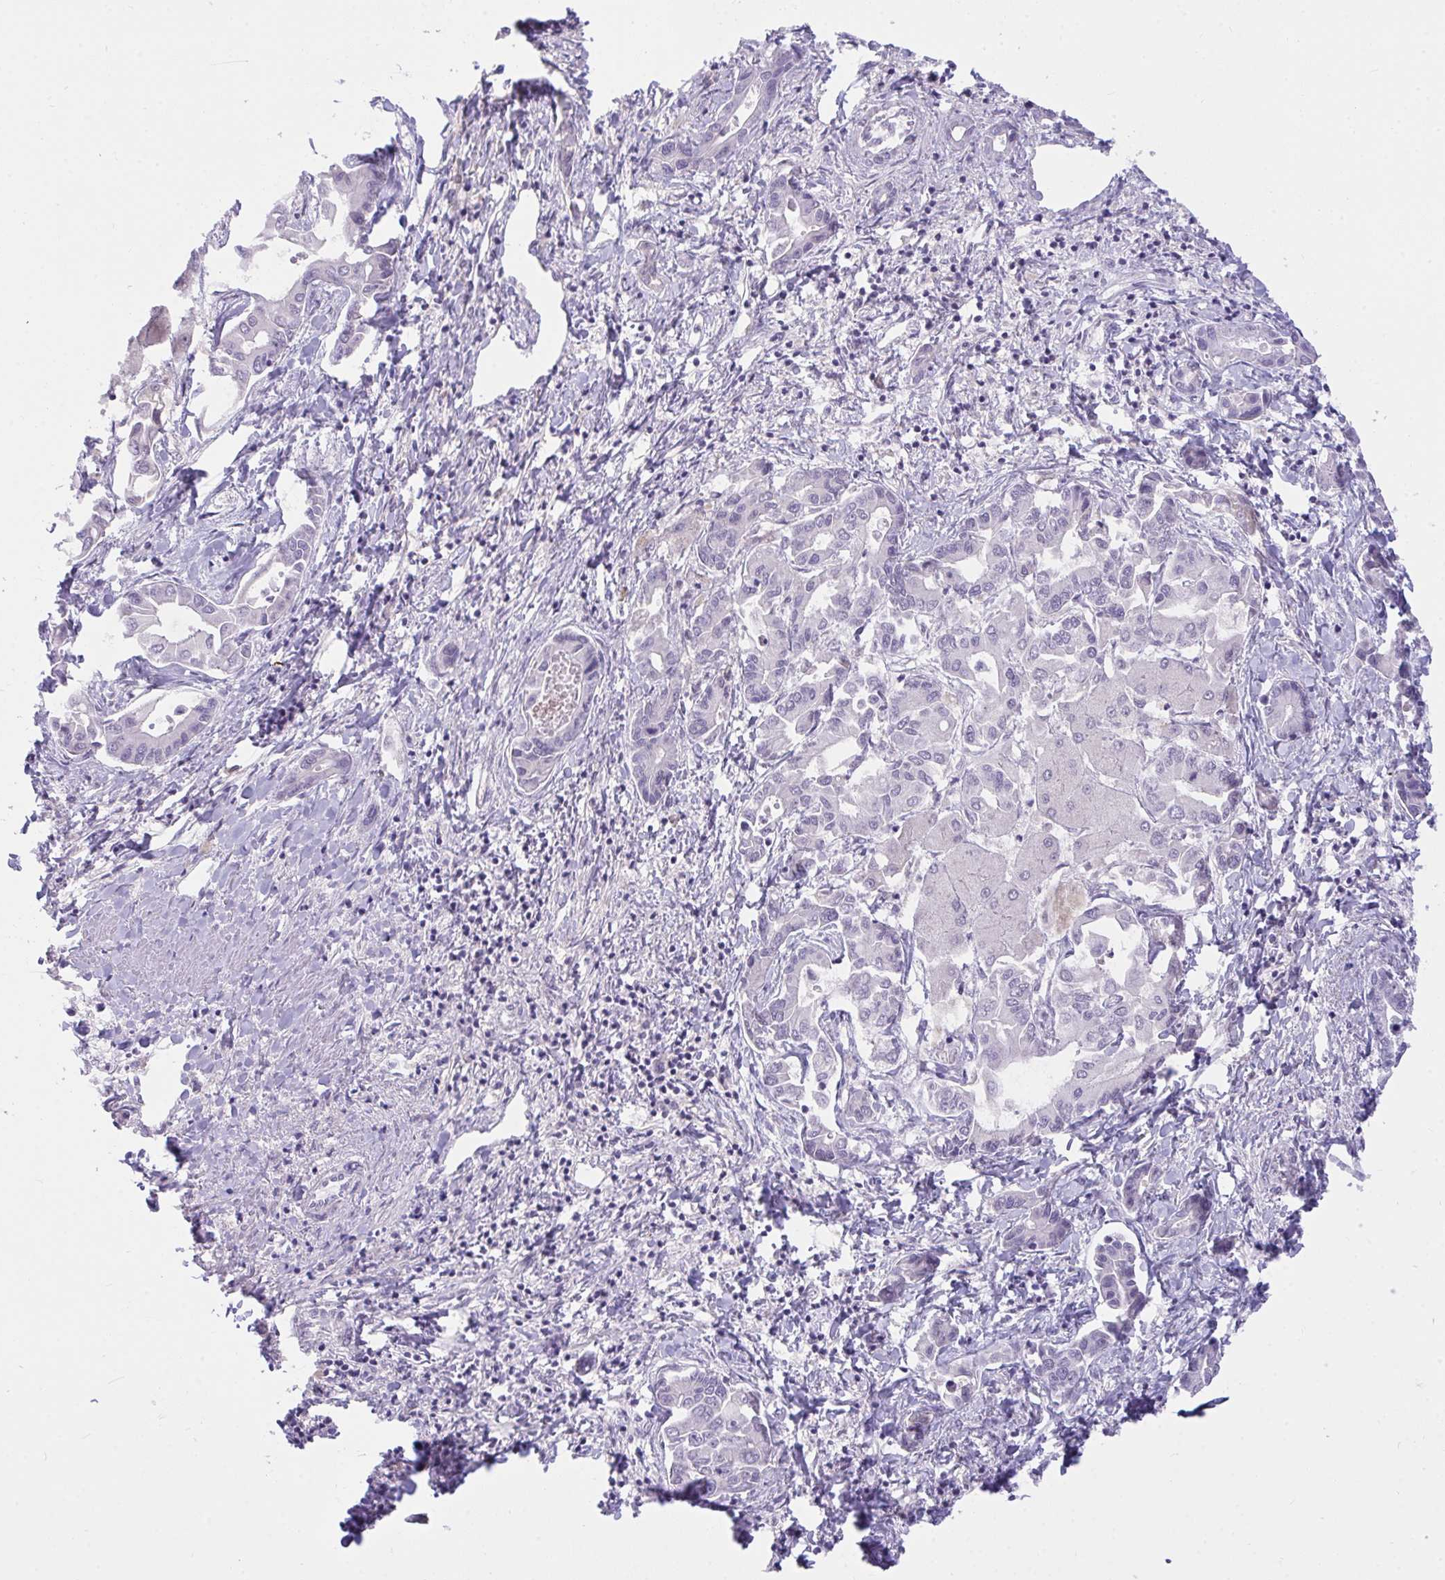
{"staining": {"intensity": "negative", "quantity": "none", "location": "none"}, "tissue": "liver cancer", "cell_type": "Tumor cells", "image_type": "cancer", "snomed": [{"axis": "morphology", "description": "Cholangiocarcinoma"}, {"axis": "topography", "description": "Liver"}], "caption": "Immunohistochemical staining of human liver cancer reveals no significant positivity in tumor cells.", "gene": "SEMA6B", "patient": {"sex": "male", "age": 66}}